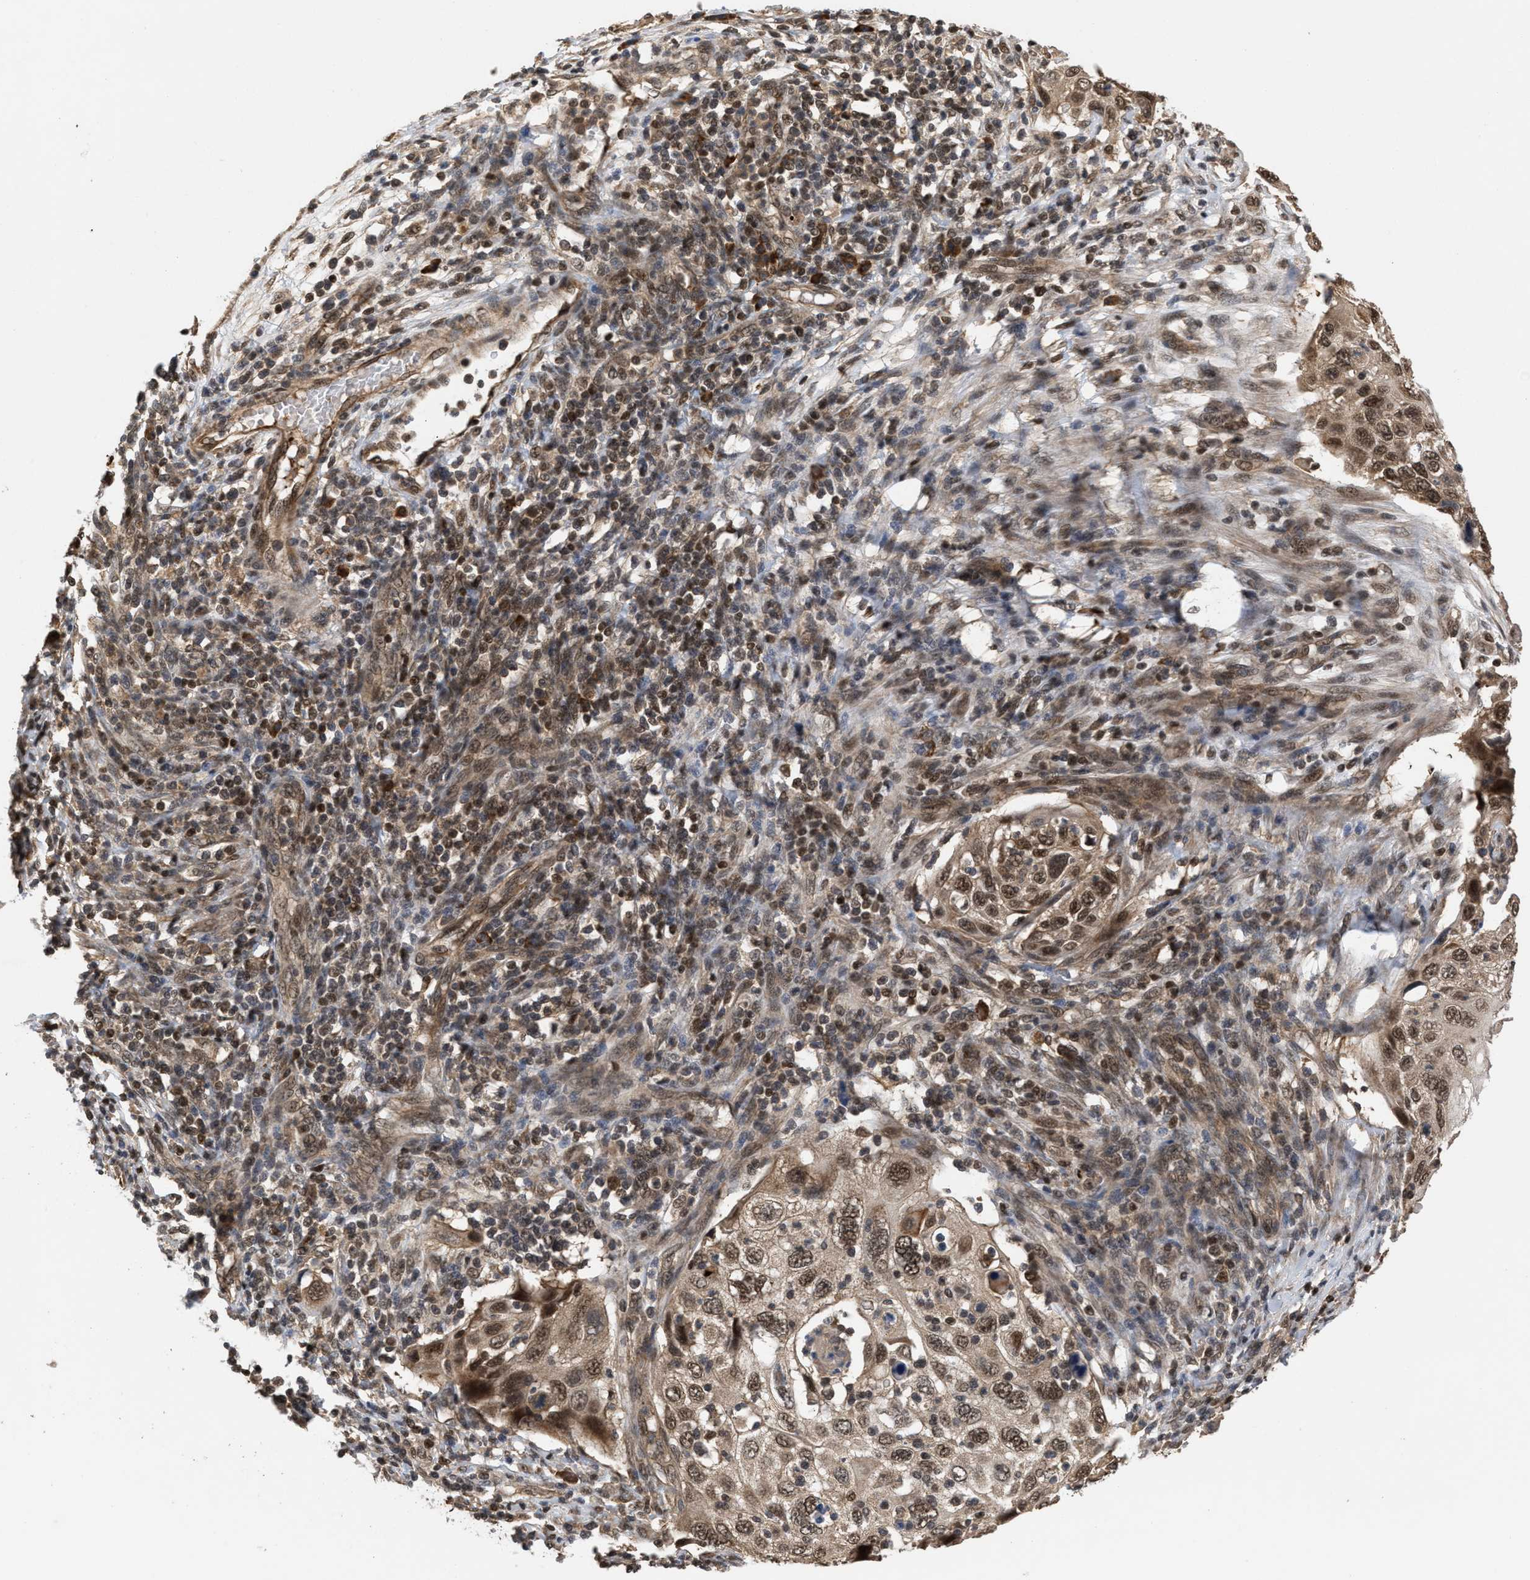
{"staining": {"intensity": "moderate", "quantity": ">75%", "location": "cytoplasmic/membranous,nuclear"}, "tissue": "cervical cancer", "cell_type": "Tumor cells", "image_type": "cancer", "snomed": [{"axis": "morphology", "description": "Squamous cell carcinoma, NOS"}, {"axis": "topography", "description": "Cervix"}], "caption": "Cervical squamous cell carcinoma stained for a protein (brown) shows moderate cytoplasmic/membranous and nuclear positive positivity in approximately >75% of tumor cells.", "gene": "C9orf78", "patient": {"sex": "female", "age": 70}}